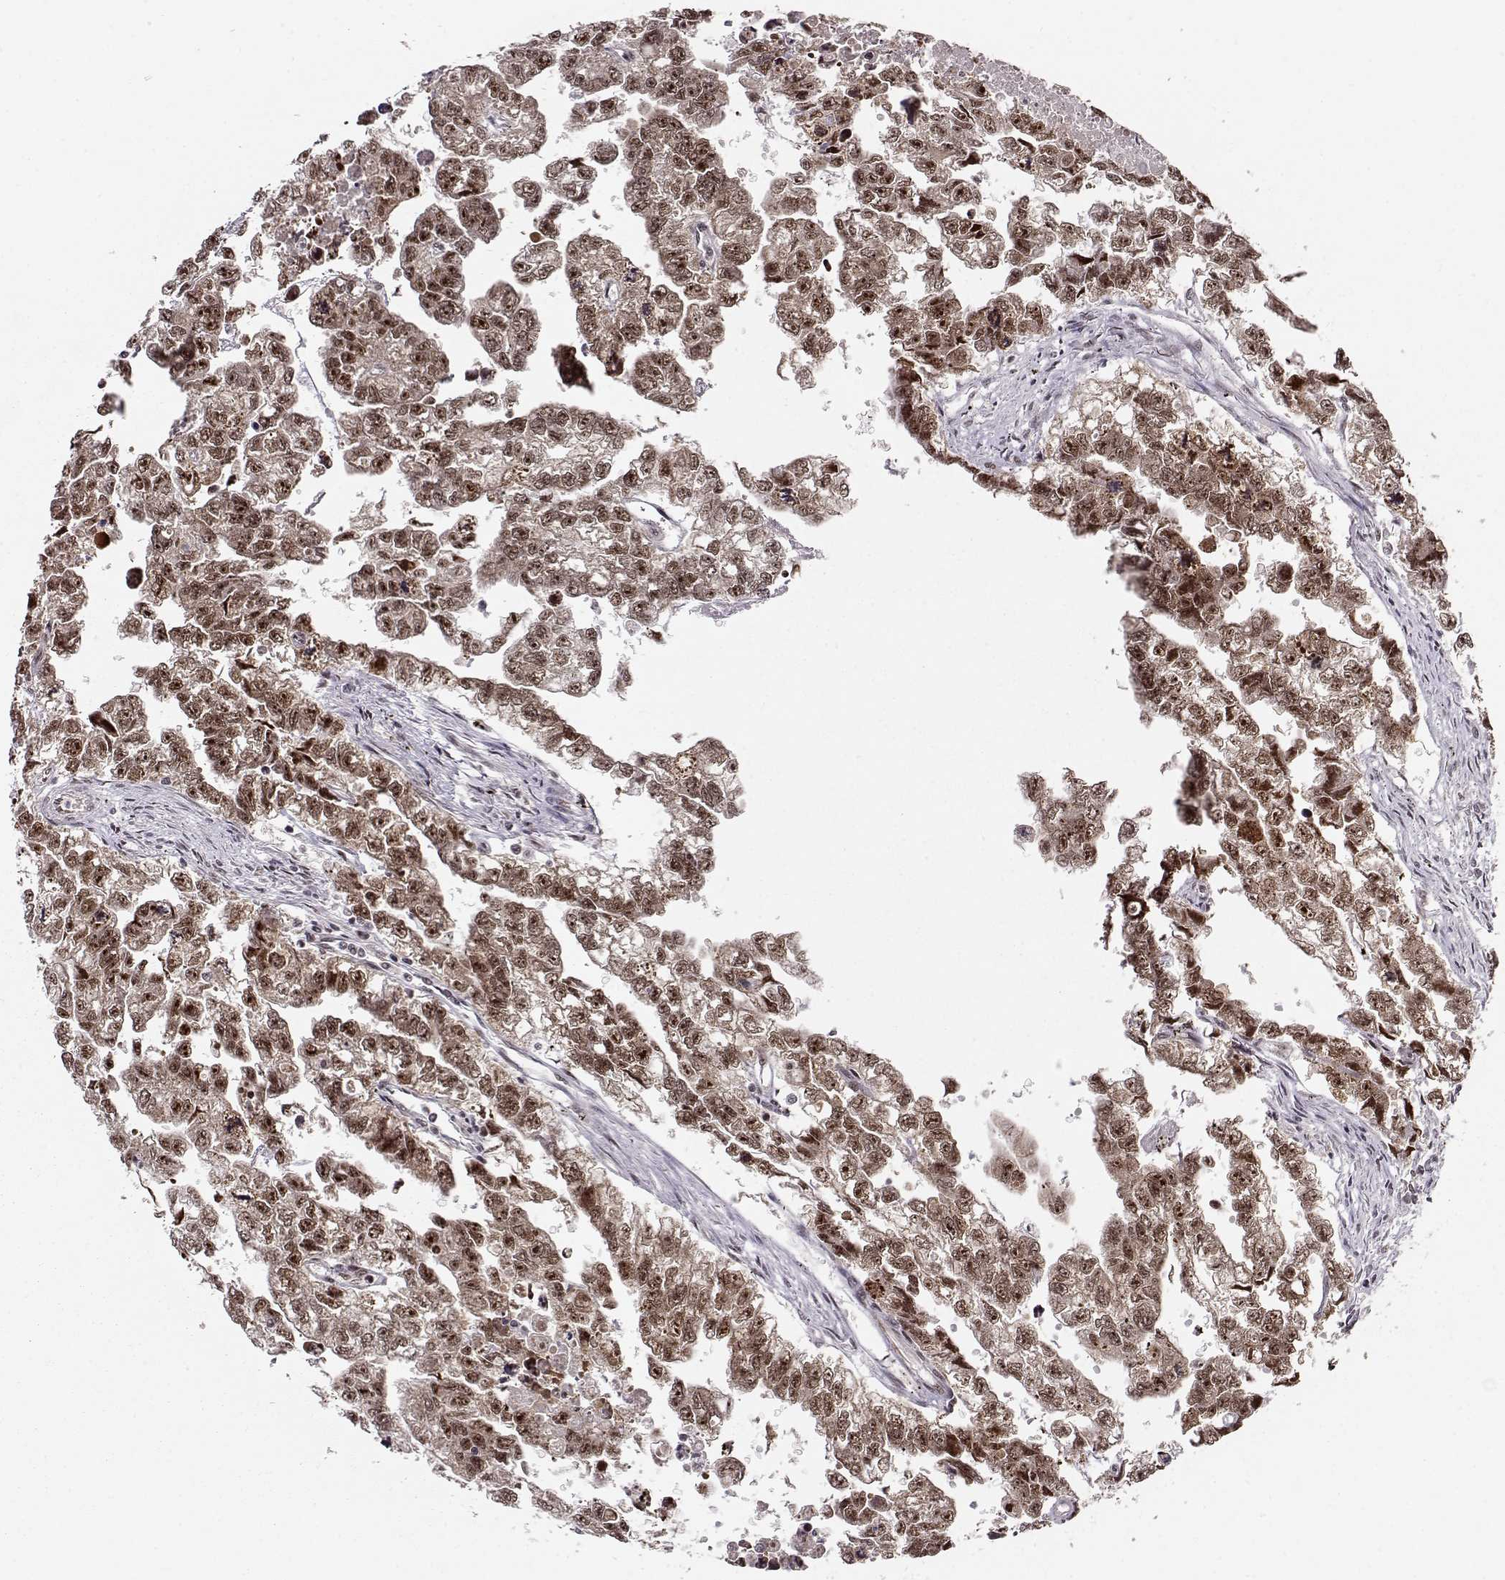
{"staining": {"intensity": "strong", "quantity": ">75%", "location": "cytoplasmic/membranous,nuclear"}, "tissue": "testis cancer", "cell_type": "Tumor cells", "image_type": "cancer", "snomed": [{"axis": "morphology", "description": "Carcinoma, Embryonal, NOS"}, {"axis": "morphology", "description": "Teratoma, malignant, NOS"}, {"axis": "topography", "description": "Testis"}], "caption": "Human testis cancer (teratoma (malignant)) stained for a protein (brown) shows strong cytoplasmic/membranous and nuclear positive expression in approximately >75% of tumor cells.", "gene": "CSNK2A1", "patient": {"sex": "male", "age": 44}}